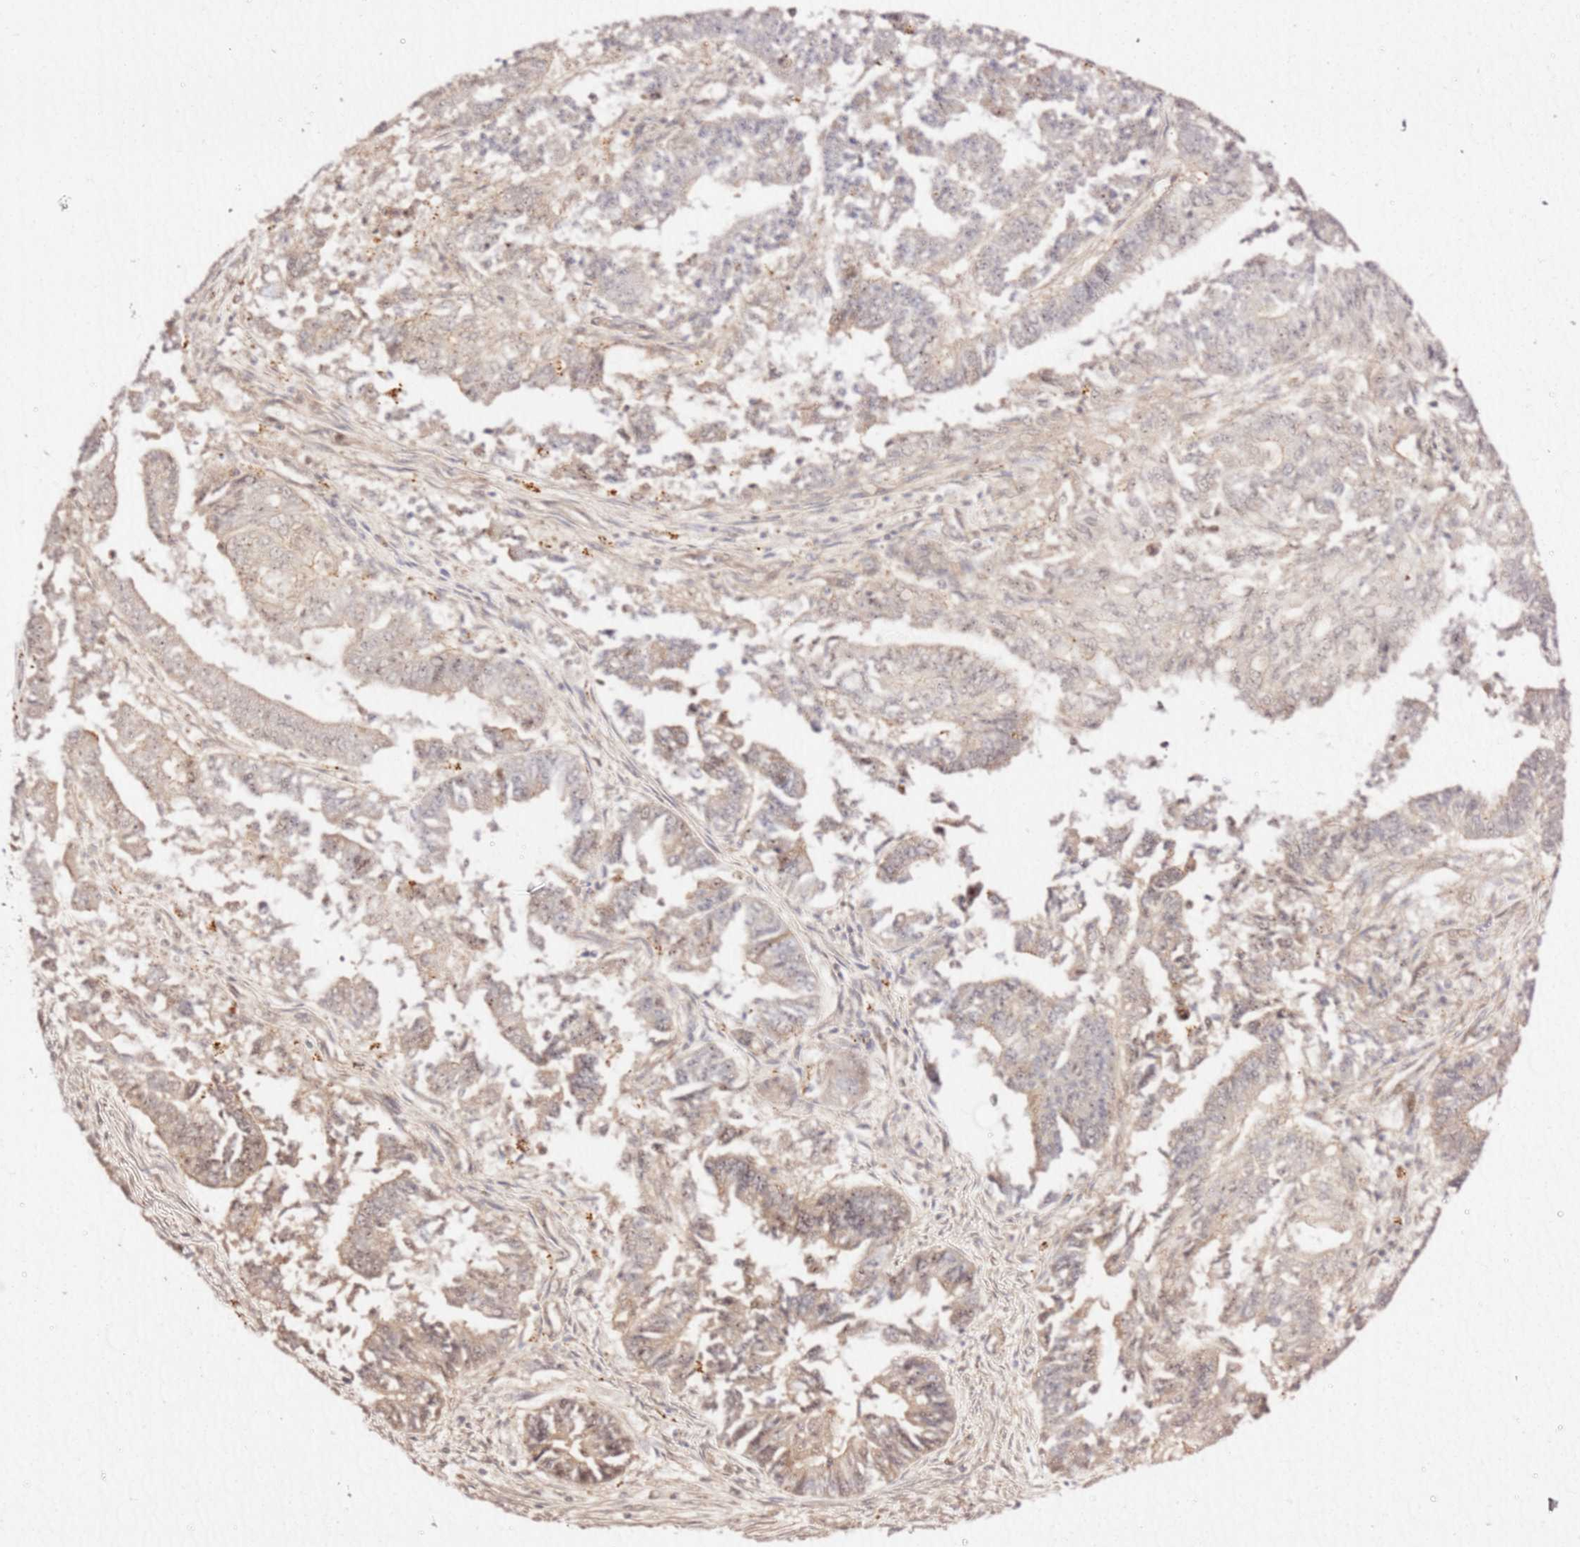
{"staining": {"intensity": "weak", "quantity": ">75%", "location": "cytoplasmic/membranous,nuclear"}, "tissue": "endometrial cancer", "cell_type": "Tumor cells", "image_type": "cancer", "snomed": [{"axis": "morphology", "description": "Adenocarcinoma, NOS"}, {"axis": "topography", "description": "Endometrium"}], "caption": "Immunohistochemistry (IHC) of endometrial cancer exhibits low levels of weak cytoplasmic/membranous and nuclear expression in approximately >75% of tumor cells.", "gene": "KIF25", "patient": {"sex": "female", "age": 73}}